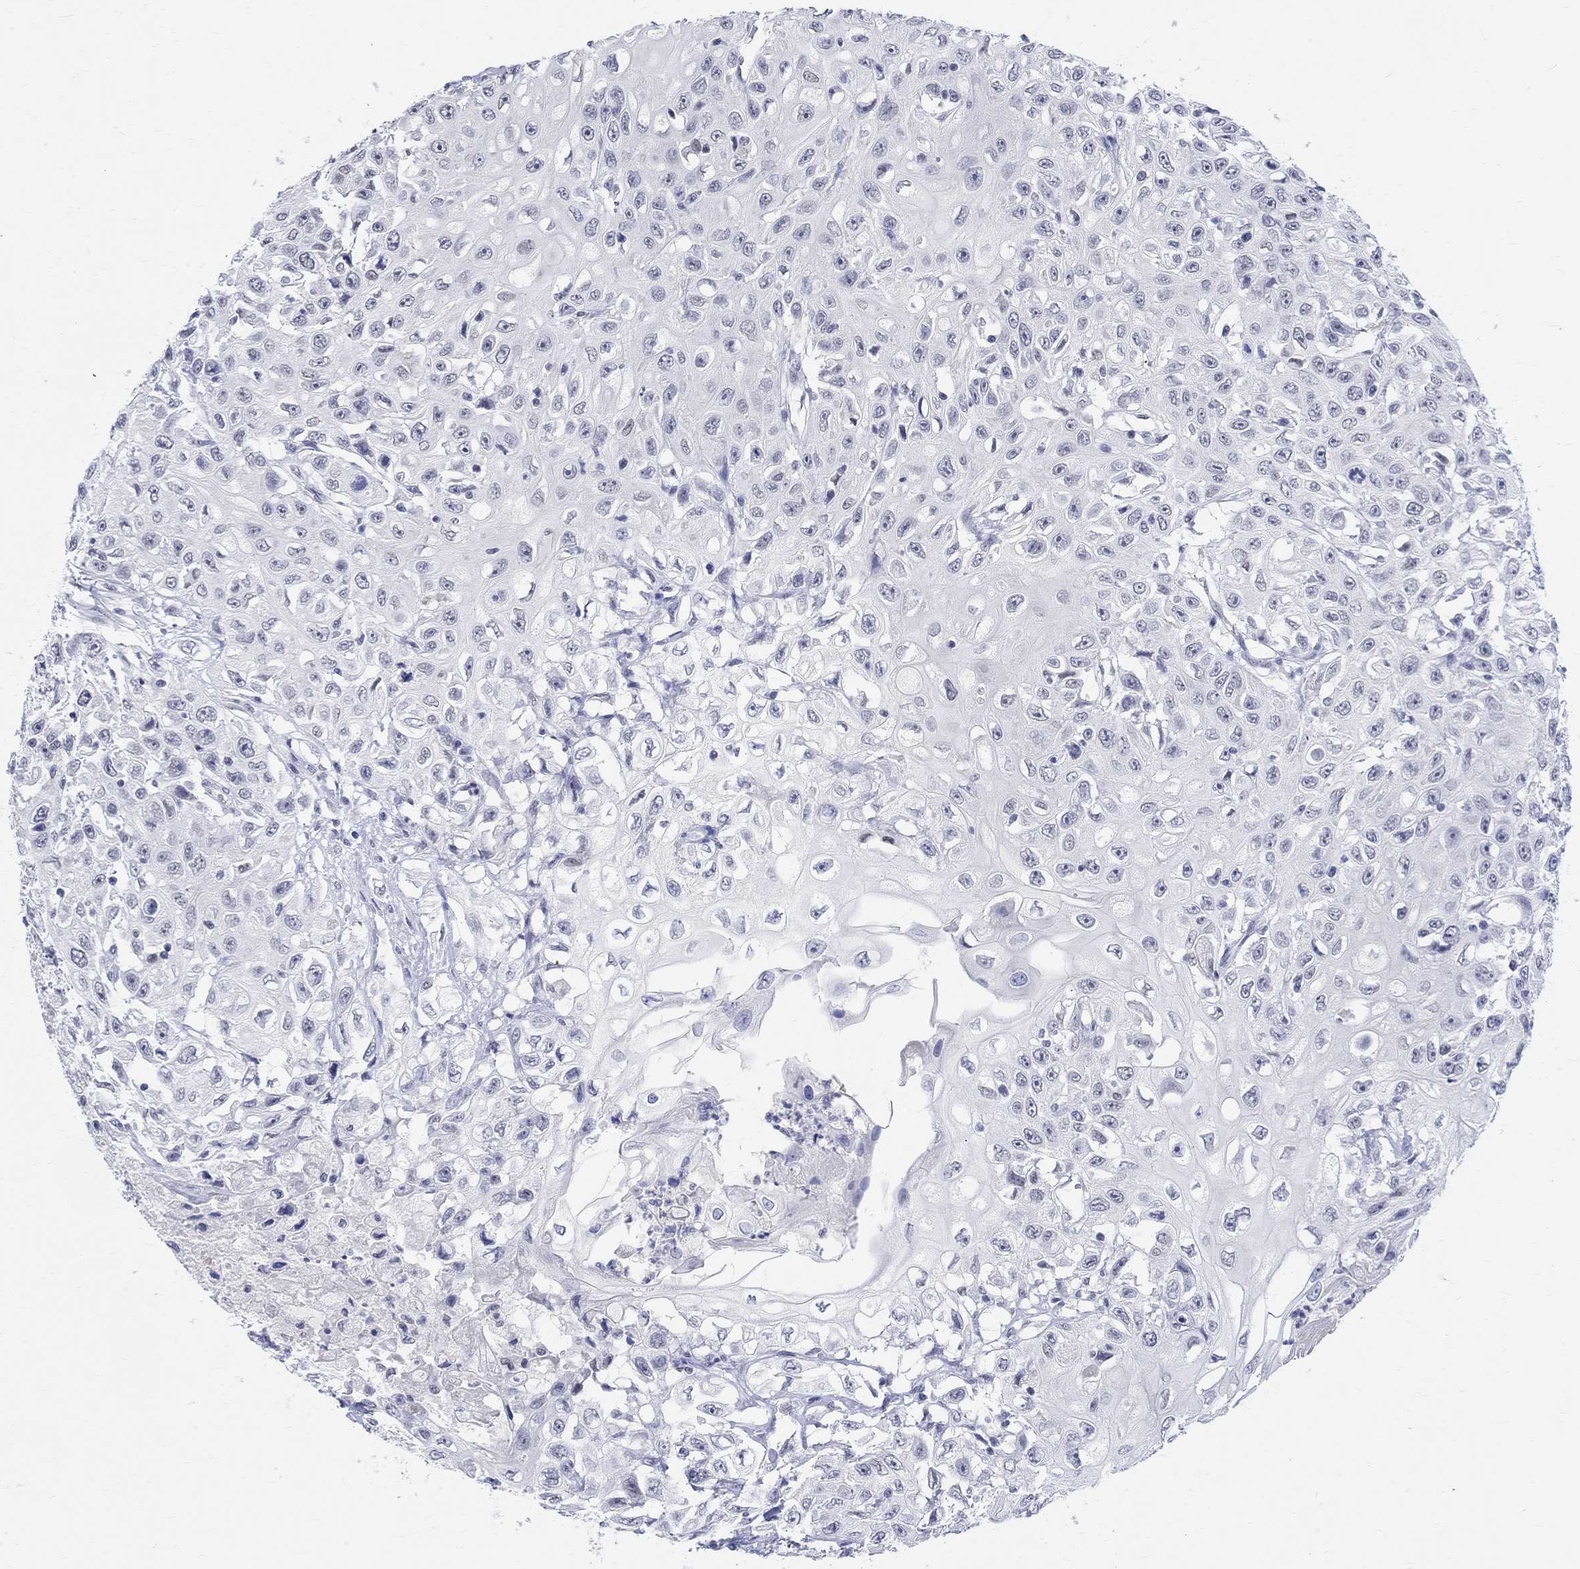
{"staining": {"intensity": "negative", "quantity": "none", "location": "none"}, "tissue": "urothelial cancer", "cell_type": "Tumor cells", "image_type": "cancer", "snomed": [{"axis": "morphology", "description": "Urothelial carcinoma, High grade"}, {"axis": "topography", "description": "Urinary bladder"}], "caption": "This is an immunohistochemistry (IHC) micrograph of human urothelial cancer. There is no staining in tumor cells.", "gene": "ANKS1B", "patient": {"sex": "female", "age": 56}}